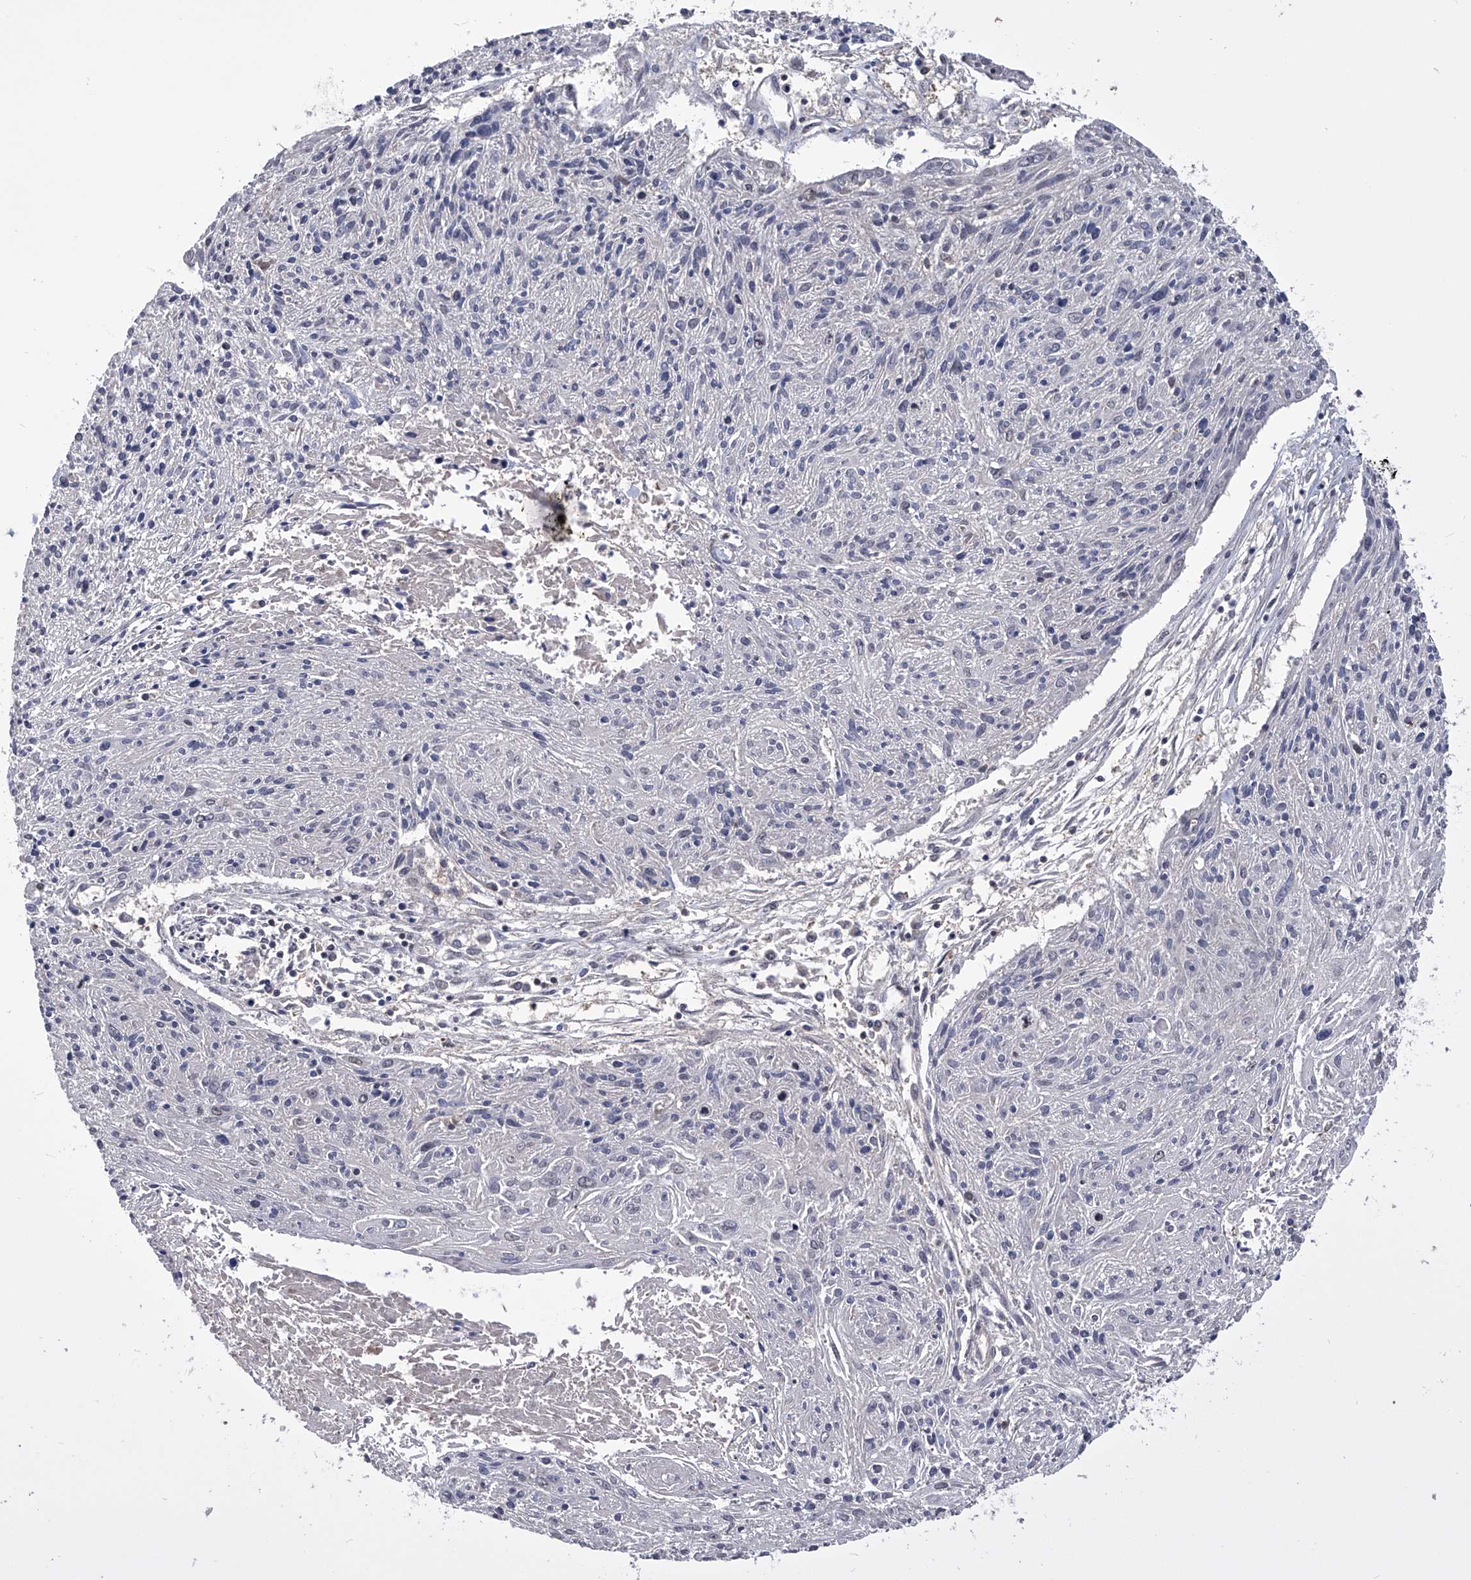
{"staining": {"intensity": "negative", "quantity": "none", "location": "none"}, "tissue": "cervical cancer", "cell_type": "Tumor cells", "image_type": "cancer", "snomed": [{"axis": "morphology", "description": "Squamous cell carcinoma, NOS"}, {"axis": "topography", "description": "Cervix"}], "caption": "IHC micrograph of neoplastic tissue: human cervical cancer (squamous cell carcinoma) stained with DAB shows no significant protein positivity in tumor cells. (Immunohistochemistry (ihc), brightfield microscopy, high magnification).", "gene": "PAN3", "patient": {"sex": "female", "age": 51}}